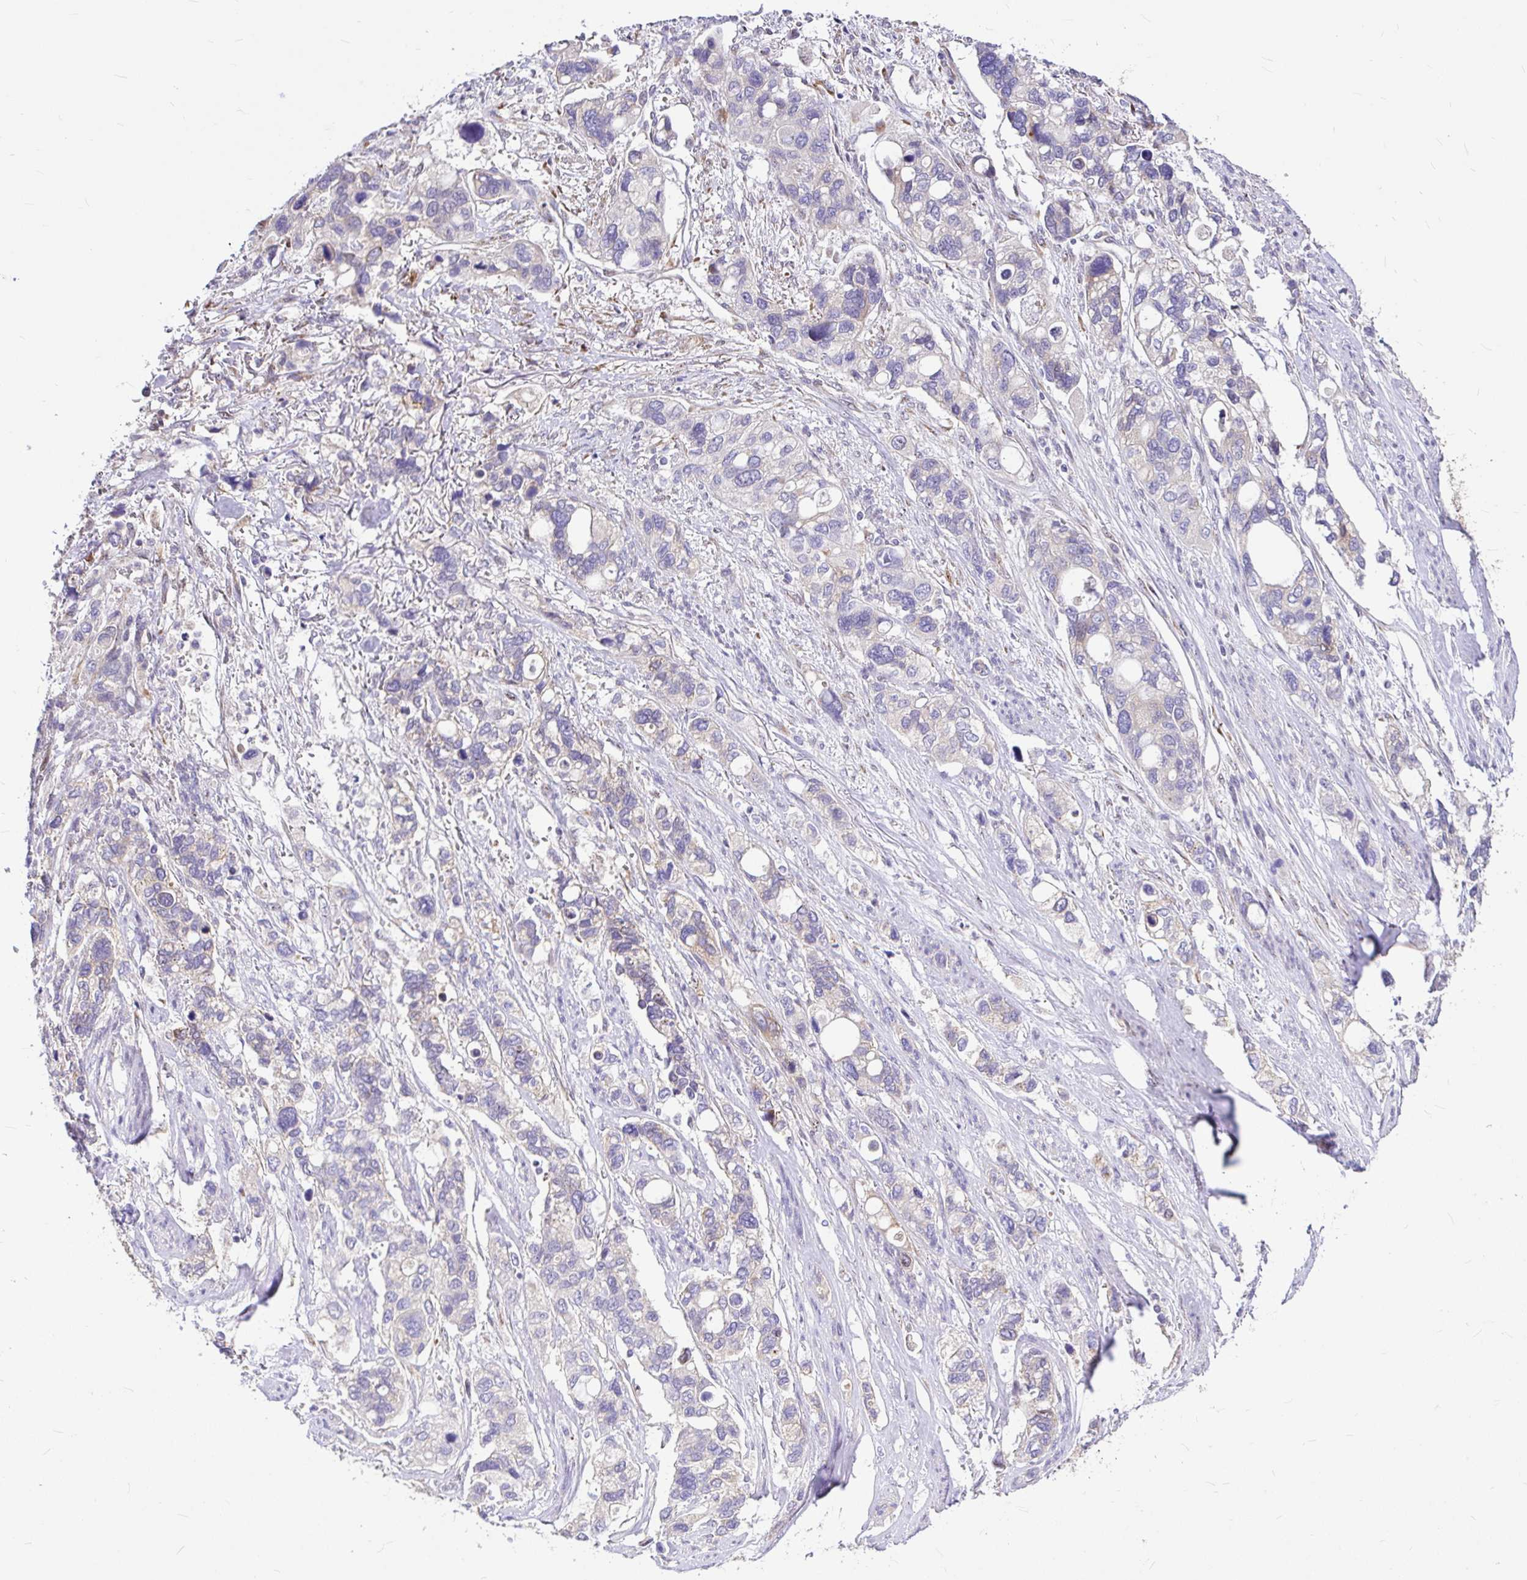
{"staining": {"intensity": "negative", "quantity": "none", "location": "none"}, "tissue": "stomach cancer", "cell_type": "Tumor cells", "image_type": "cancer", "snomed": [{"axis": "morphology", "description": "Adenocarcinoma, NOS"}, {"axis": "topography", "description": "Stomach, upper"}], "caption": "This is a photomicrograph of IHC staining of stomach adenocarcinoma, which shows no positivity in tumor cells.", "gene": "GABBR2", "patient": {"sex": "female", "age": 81}}